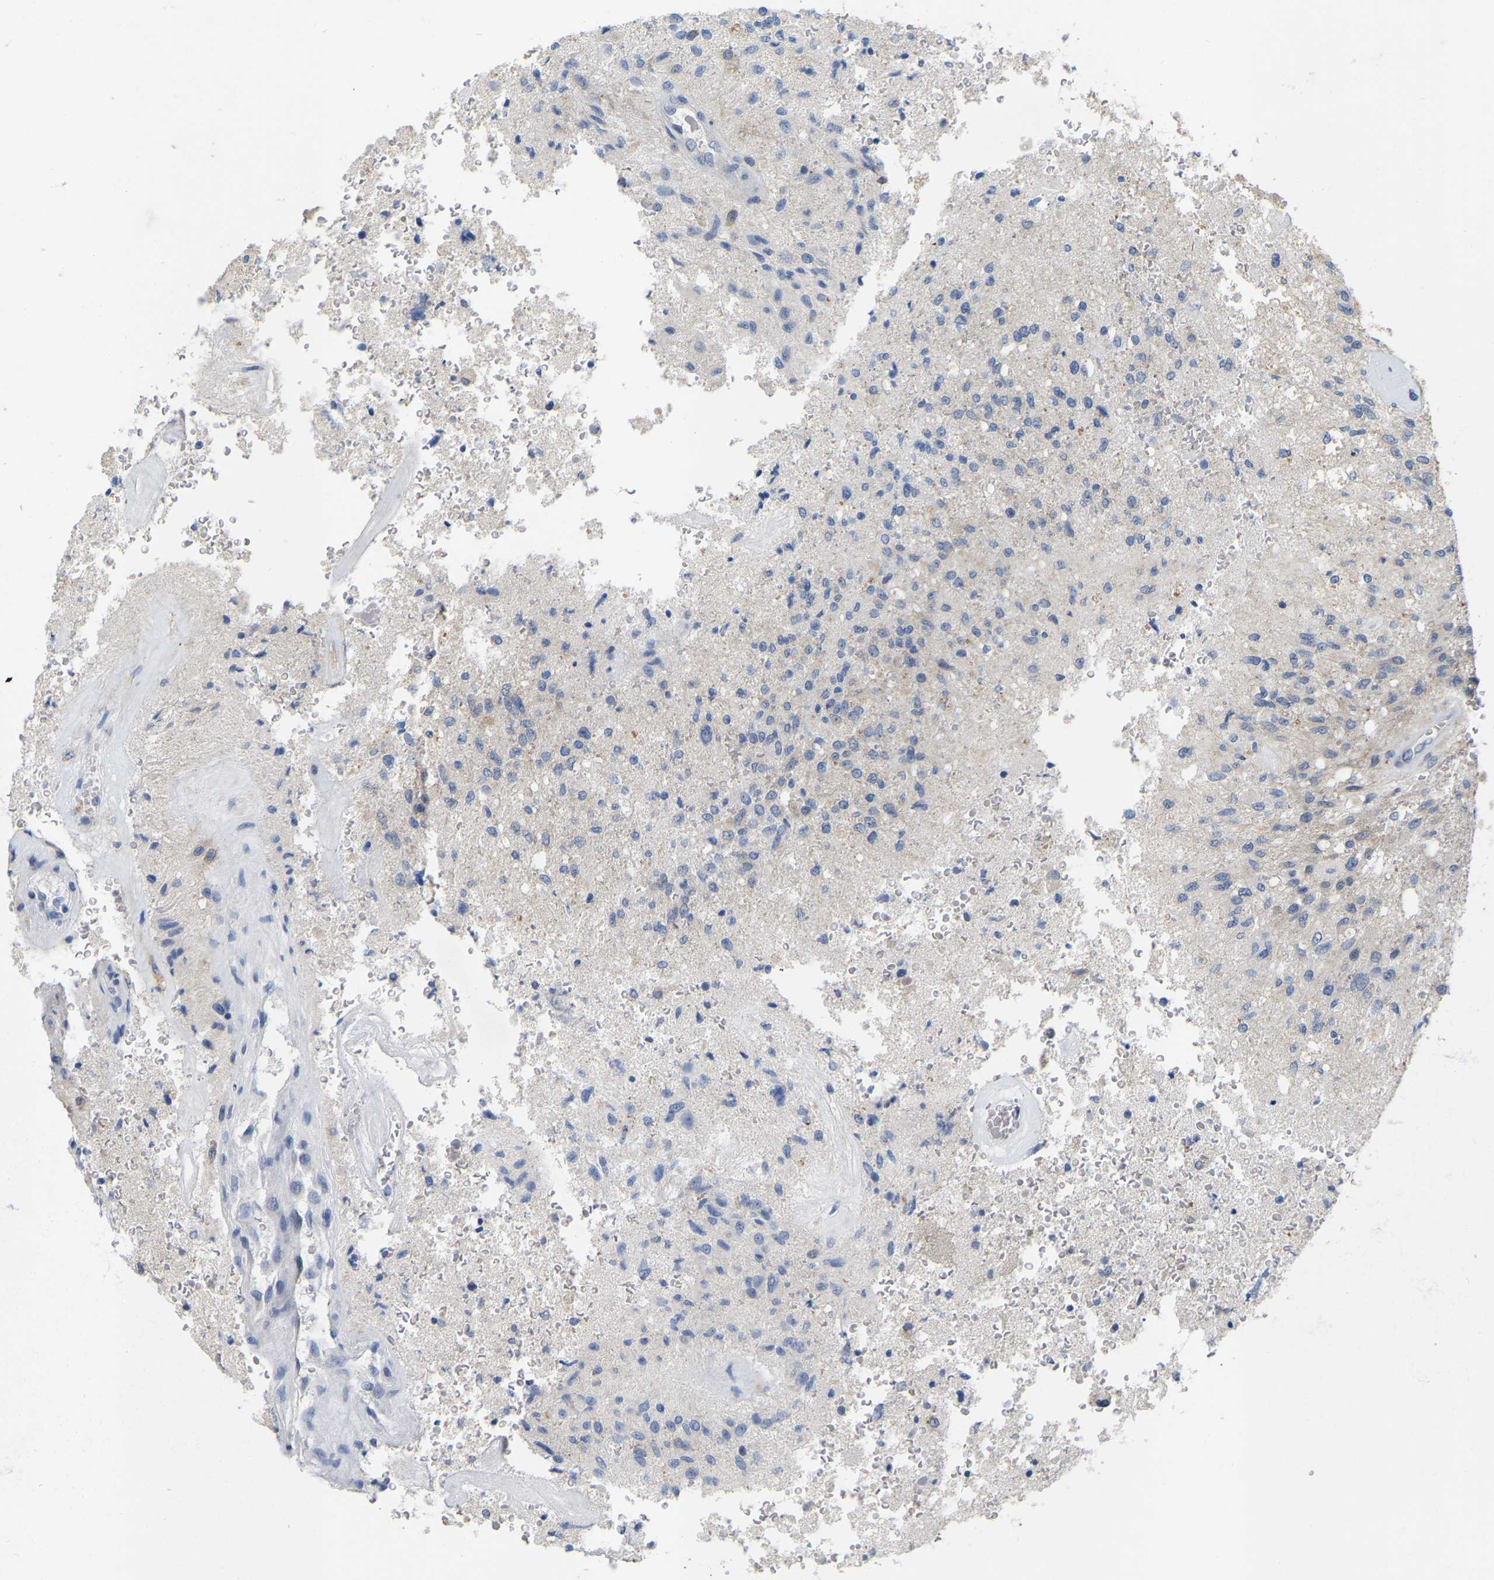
{"staining": {"intensity": "negative", "quantity": "none", "location": "none"}, "tissue": "glioma", "cell_type": "Tumor cells", "image_type": "cancer", "snomed": [{"axis": "morphology", "description": "Normal tissue, NOS"}, {"axis": "morphology", "description": "Glioma, malignant, High grade"}, {"axis": "topography", "description": "Cerebral cortex"}], "caption": "Malignant glioma (high-grade) stained for a protein using immunohistochemistry exhibits no expression tumor cells.", "gene": "WIPI2", "patient": {"sex": "male", "age": 77}}